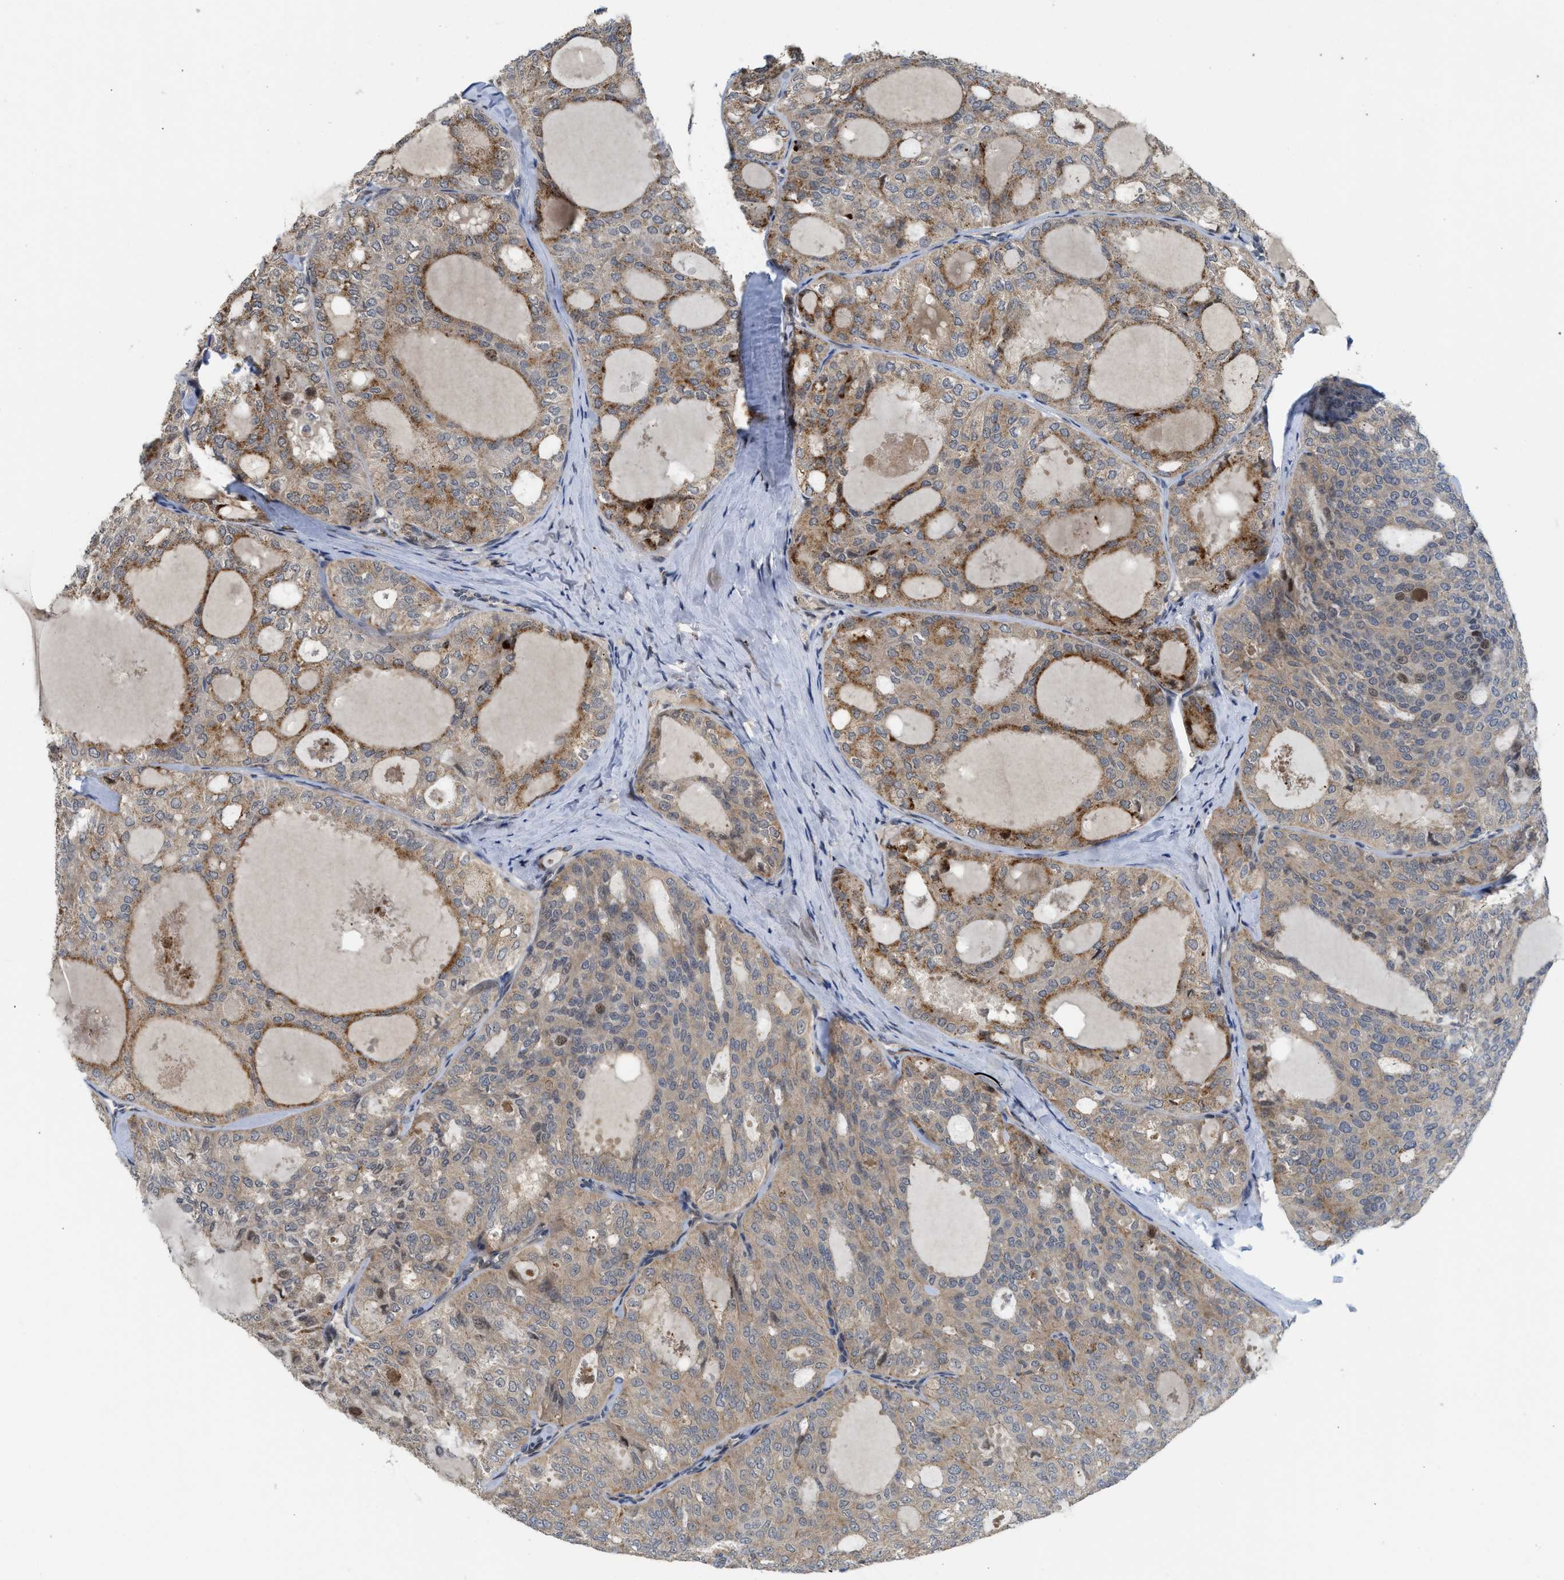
{"staining": {"intensity": "moderate", "quantity": "25%-75%", "location": "cytoplasmic/membranous,nuclear"}, "tissue": "thyroid cancer", "cell_type": "Tumor cells", "image_type": "cancer", "snomed": [{"axis": "morphology", "description": "Follicular adenoma carcinoma, NOS"}, {"axis": "topography", "description": "Thyroid gland"}], "caption": "The photomicrograph displays a brown stain indicating the presence of a protein in the cytoplasmic/membranous and nuclear of tumor cells in thyroid cancer.", "gene": "DNAJC28", "patient": {"sex": "male", "age": 75}}